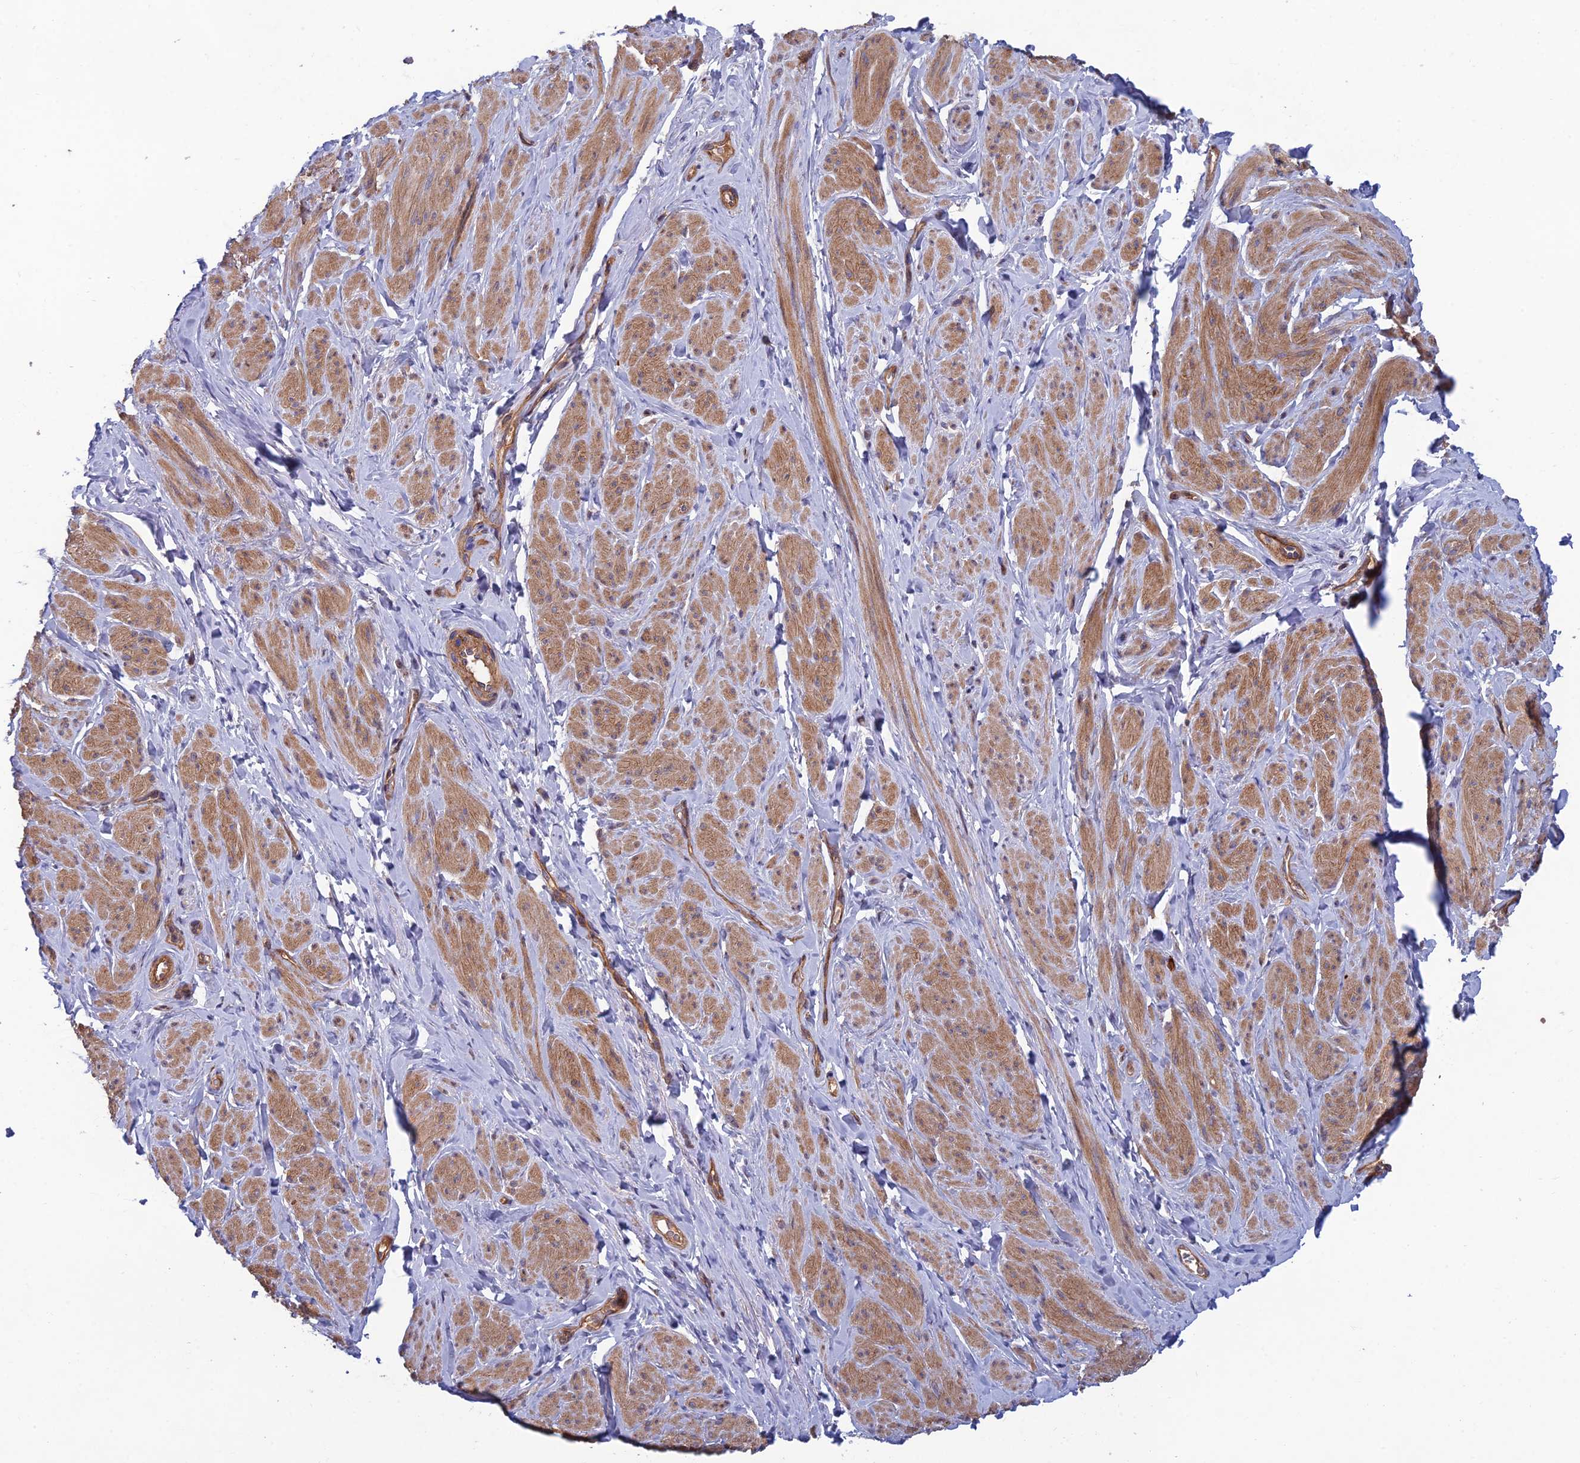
{"staining": {"intensity": "moderate", "quantity": "25%-75%", "location": "cytoplasmic/membranous"}, "tissue": "smooth muscle", "cell_type": "Smooth muscle cells", "image_type": "normal", "snomed": [{"axis": "morphology", "description": "Normal tissue, NOS"}, {"axis": "topography", "description": "Smooth muscle"}, {"axis": "topography", "description": "Peripheral nerve tissue"}], "caption": "Smooth muscle cells display medium levels of moderate cytoplasmic/membranous staining in approximately 25%-75% of cells in benign smooth muscle.", "gene": "C15orf62", "patient": {"sex": "male", "age": 69}}